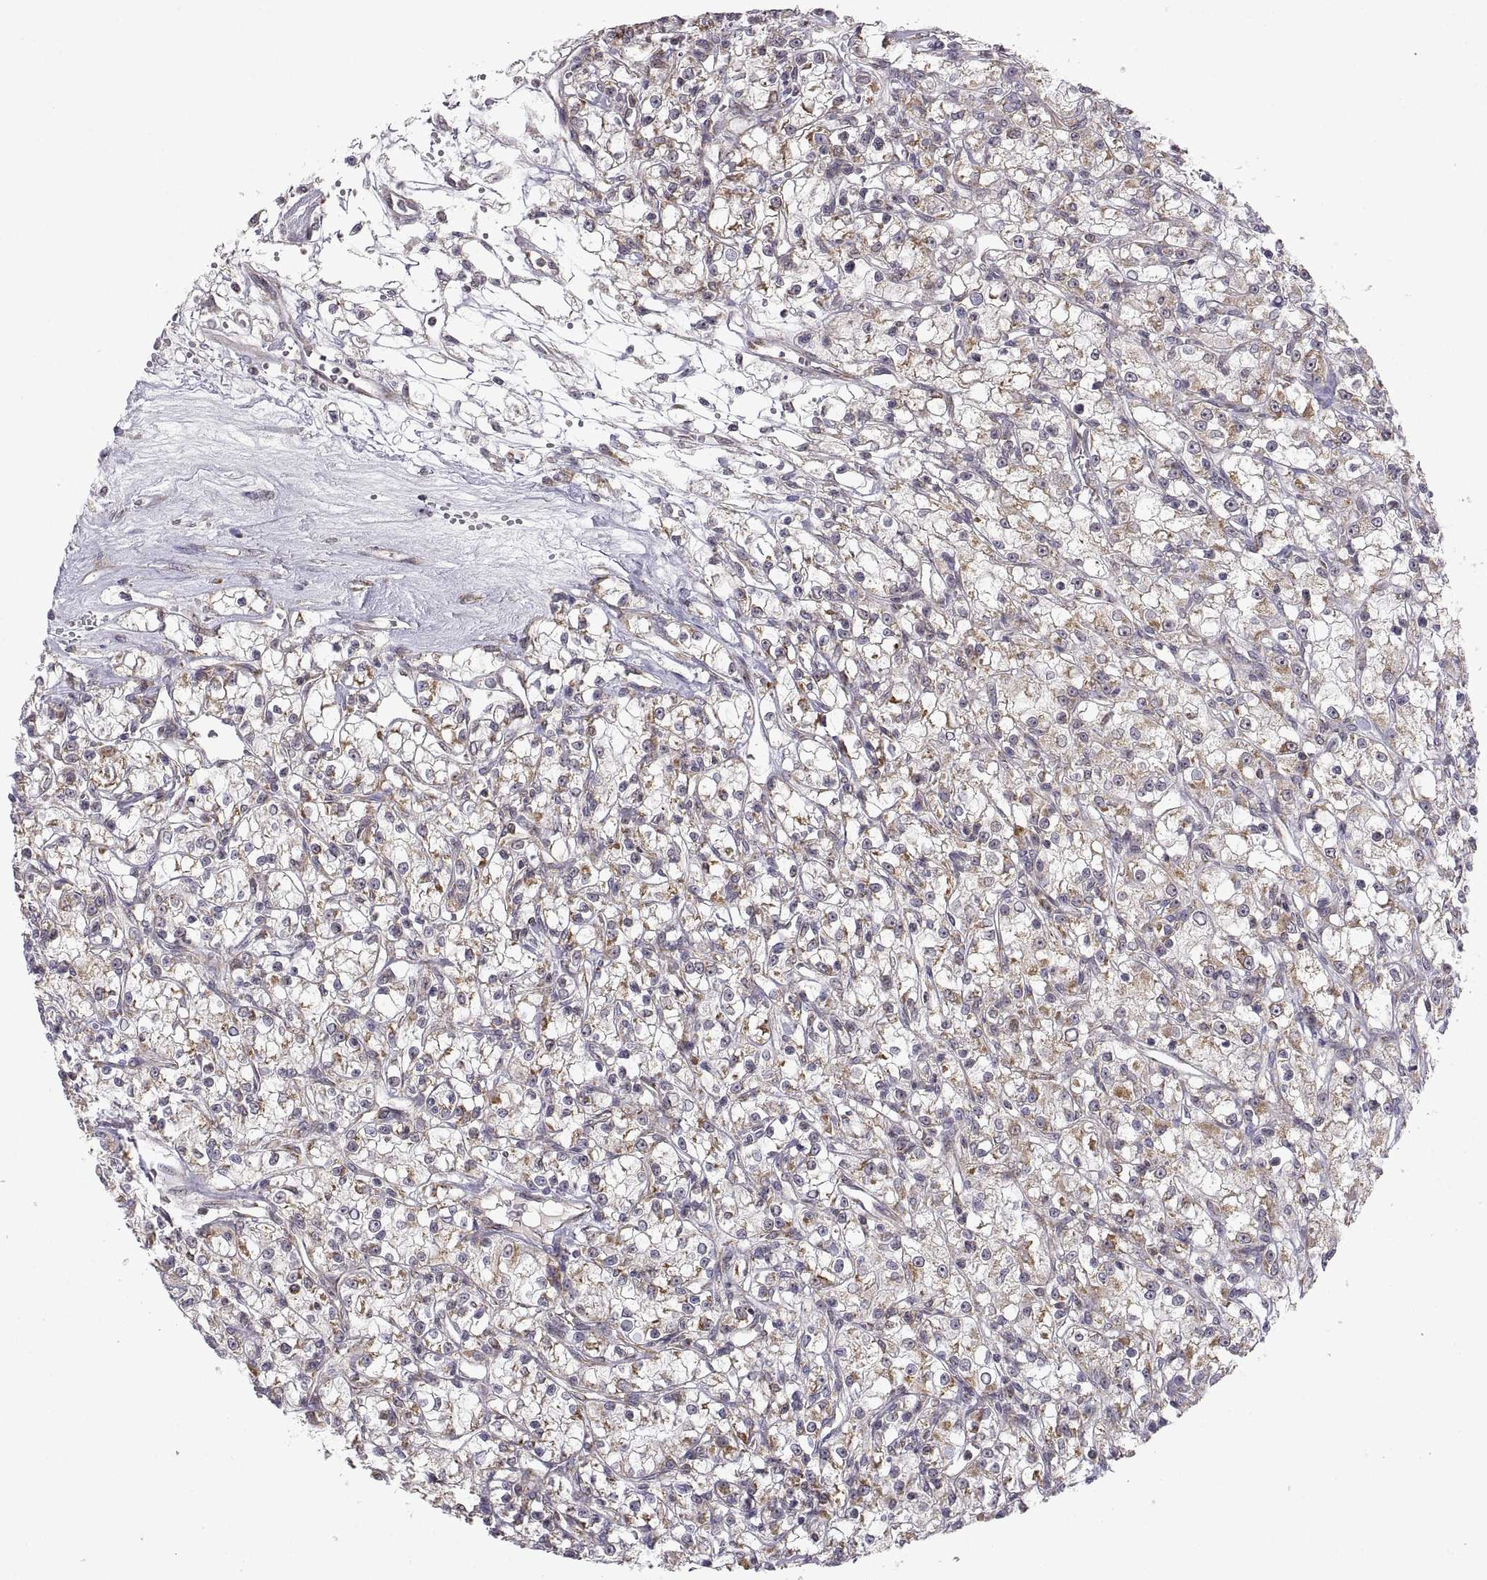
{"staining": {"intensity": "weak", "quantity": ">75%", "location": "cytoplasmic/membranous"}, "tissue": "renal cancer", "cell_type": "Tumor cells", "image_type": "cancer", "snomed": [{"axis": "morphology", "description": "Adenocarcinoma, NOS"}, {"axis": "topography", "description": "Kidney"}], "caption": "This is a photomicrograph of immunohistochemistry (IHC) staining of renal adenocarcinoma, which shows weak staining in the cytoplasmic/membranous of tumor cells.", "gene": "MANBAL", "patient": {"sex": "female", "age": 59}}